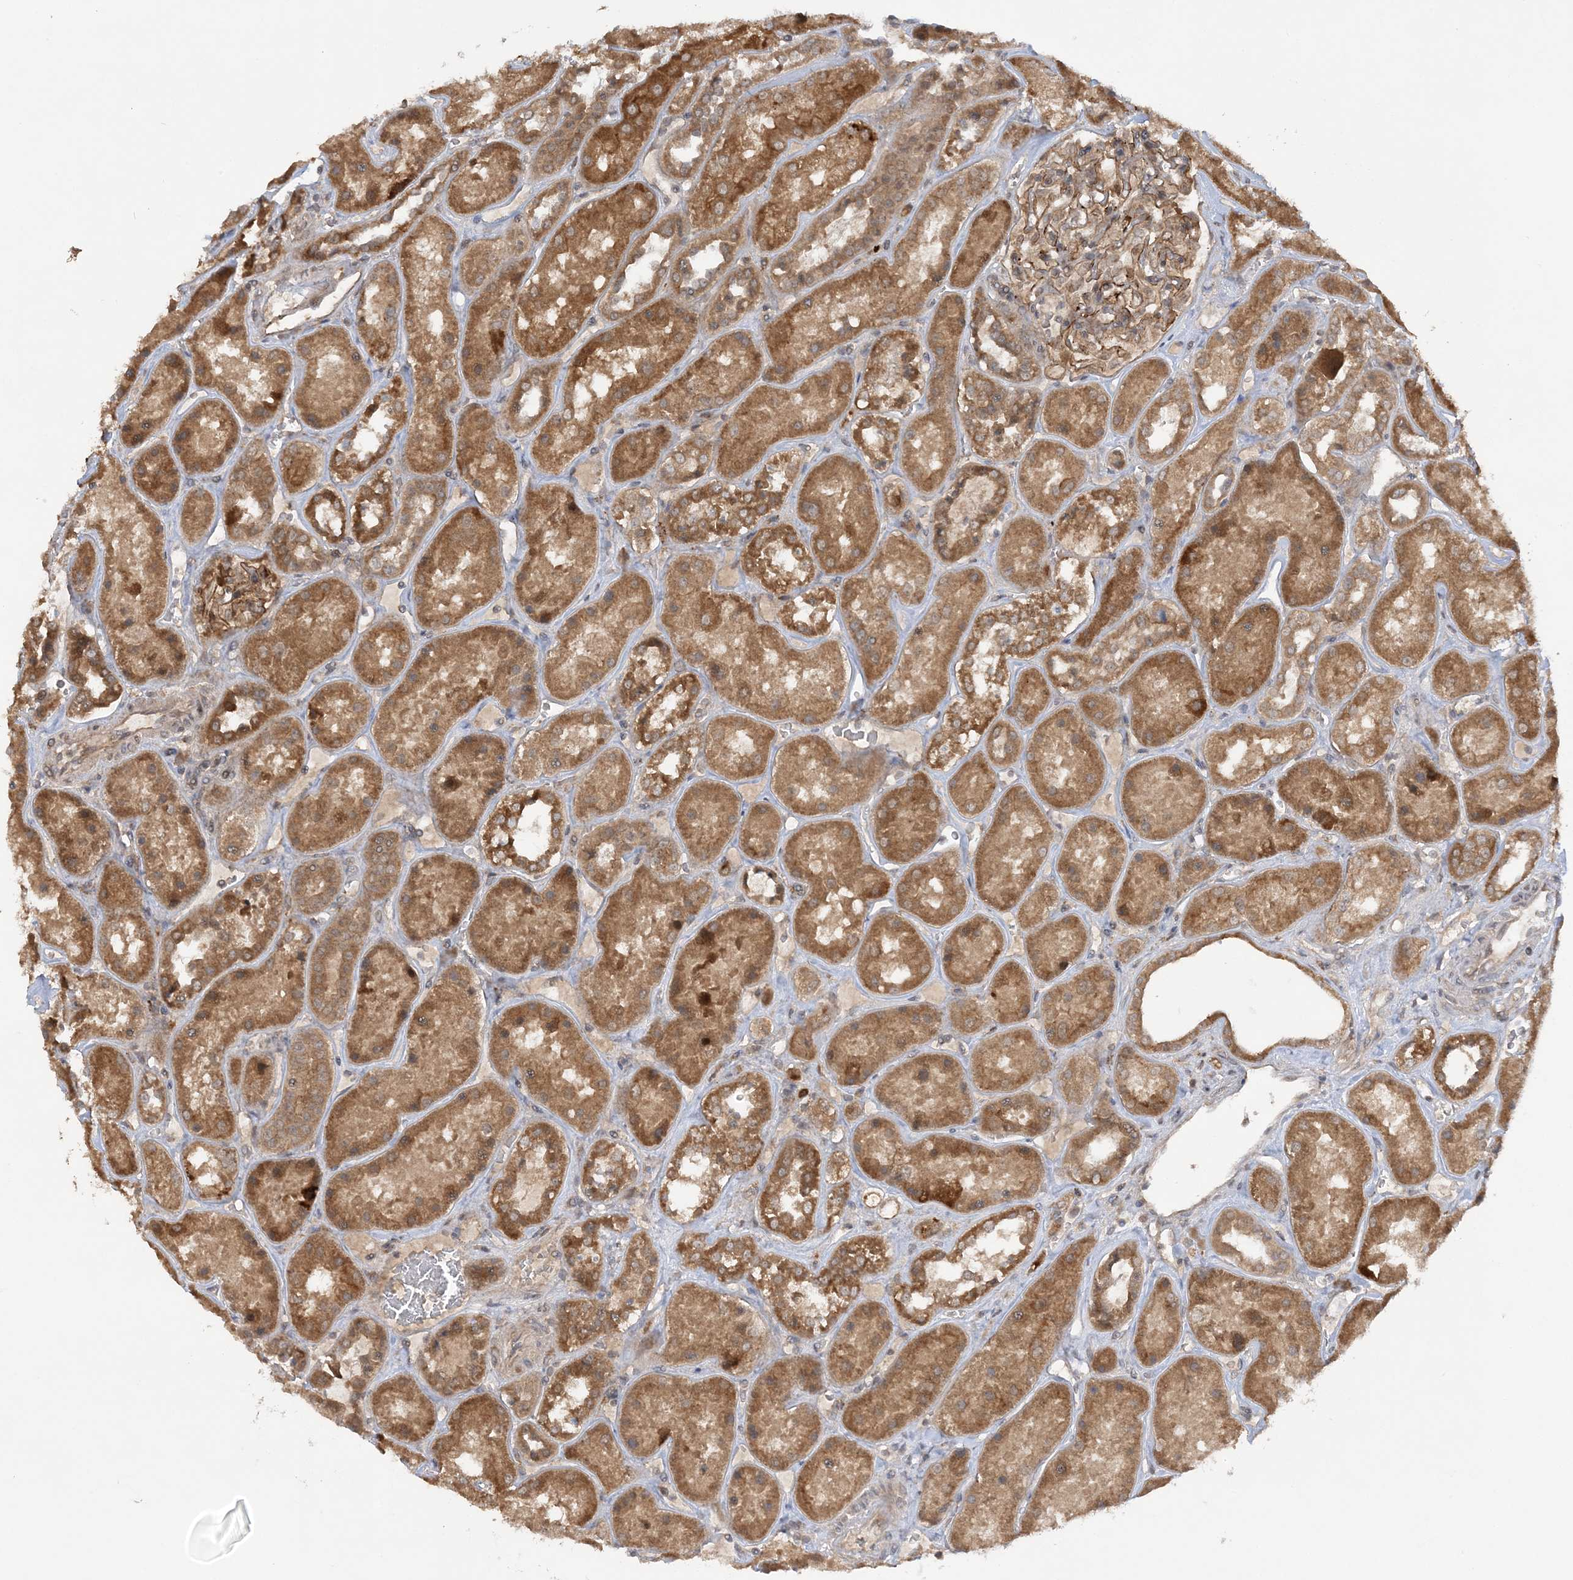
{"staining": {"intensity": "moderate", "quantity": ">75%", "location": "cytoplasmic/membranous"}, "tissue": "kidney", "cell_type": "Cells in glomeruli", "image_type": "normal", "snomed": [{"axis": "morphology", "description": "Normal tissue, NOS"}, {"axis": "topography", "description": "Kidney"}], "caption": "IHC histopathology image of unremarkable kidney: kidney stained using immunohistochemistry (IHC) displays medium levels of moderate protein expression localized specifically in the cytoplasmic/membranous of cells in glomeruli, appearing as a cytoplasmic/membranous brown color.", "gene": "MMADHC", "patient": {"sex": "male", "age": 70}}